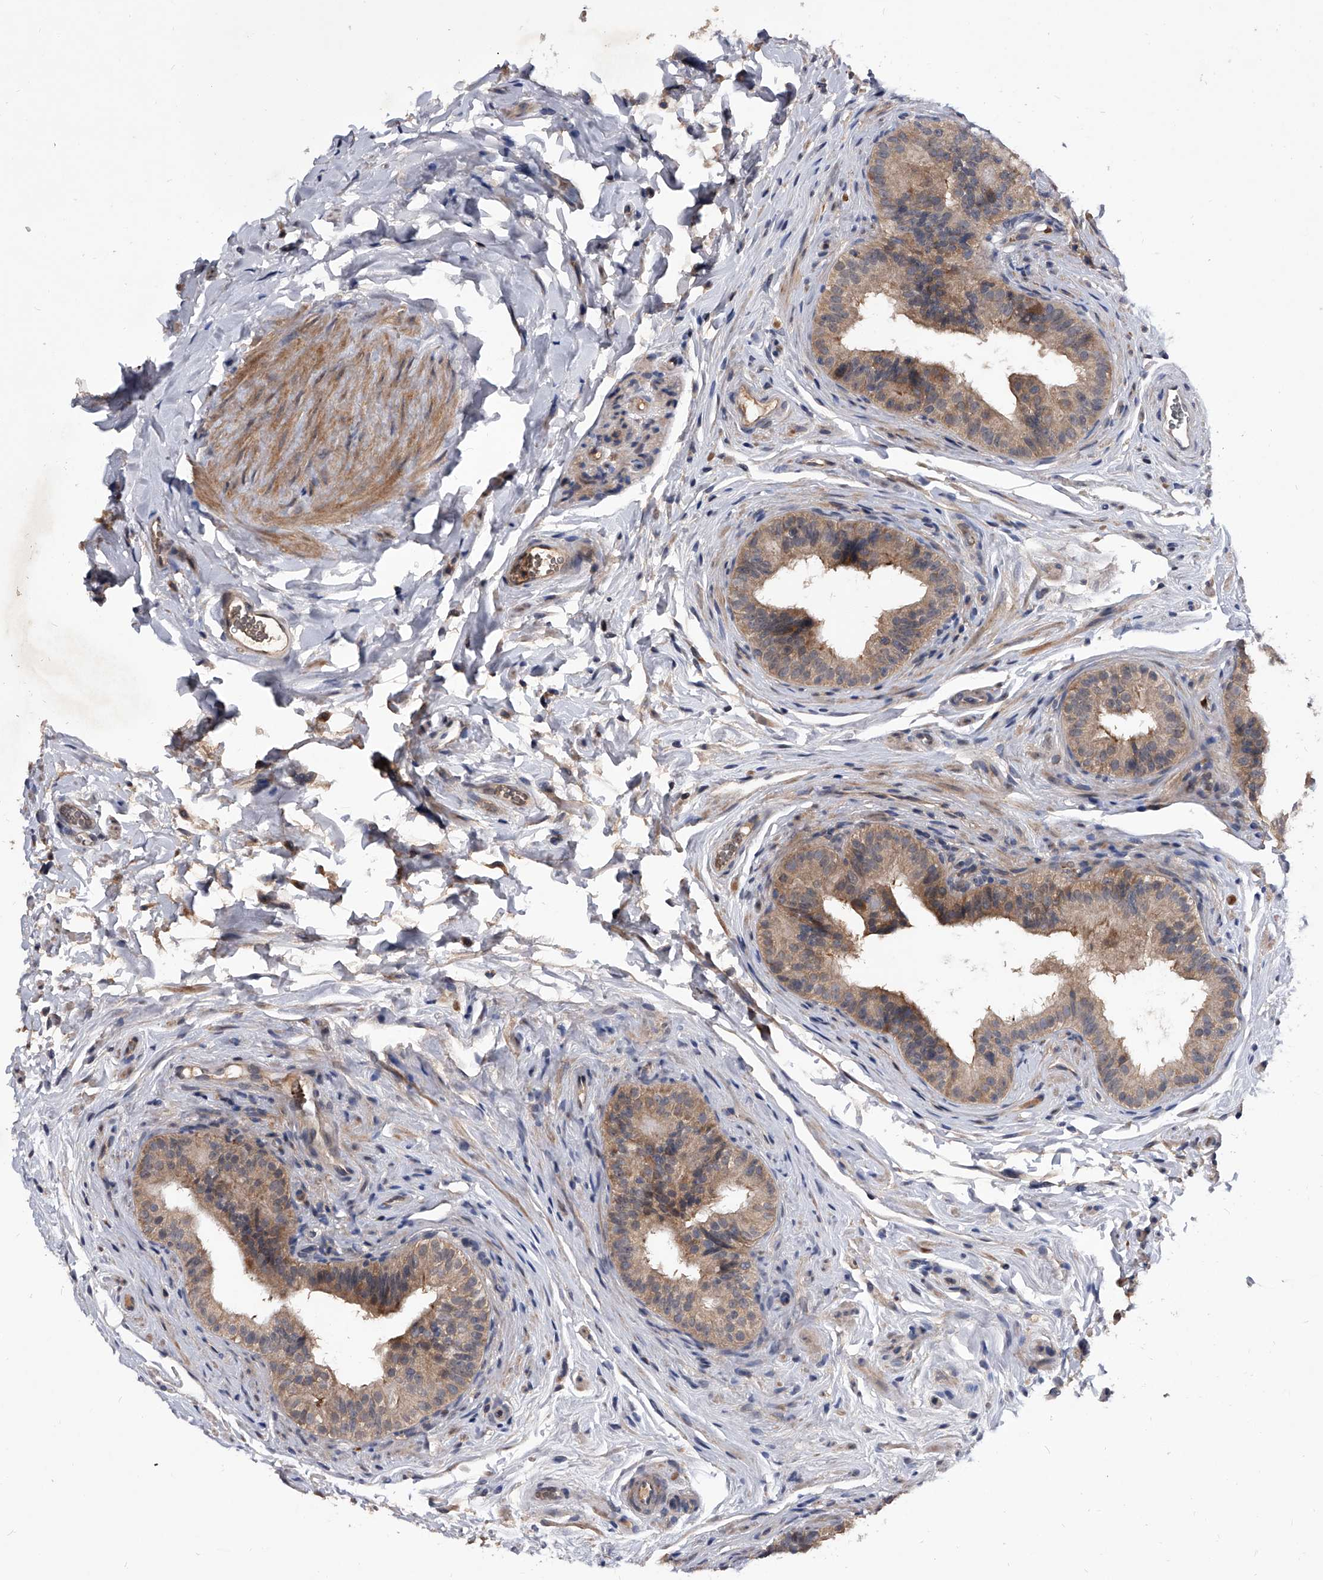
{"staining": {"intensity": "weak", "quantity": "25%-75%", "location": "cytoplasmic/membranous"}, "tissue": "epididymis", "cell_type": "Glandular cells", "image_type": "normal", "snomed": [{"axis": "morphology", "description": "Normal tissue, NOS"}, {"axis": "topography", "description": "Epididymis"}], "caption": "DAB (3,3'-diaminobenzidine) immunohistochemical staining of benign human epididymis reveals weak cytoplasmic/membranous protein positivity in approximately 25%-75% of glandular cells. The staining was performed using DAB (3,3'-diaminobenzidine), with brown indicating positive protein expression. Nuclei are stained blue with hematoxylin.", "gene": "ZNF30", "patient": {"sex": "male", "age": 49}}